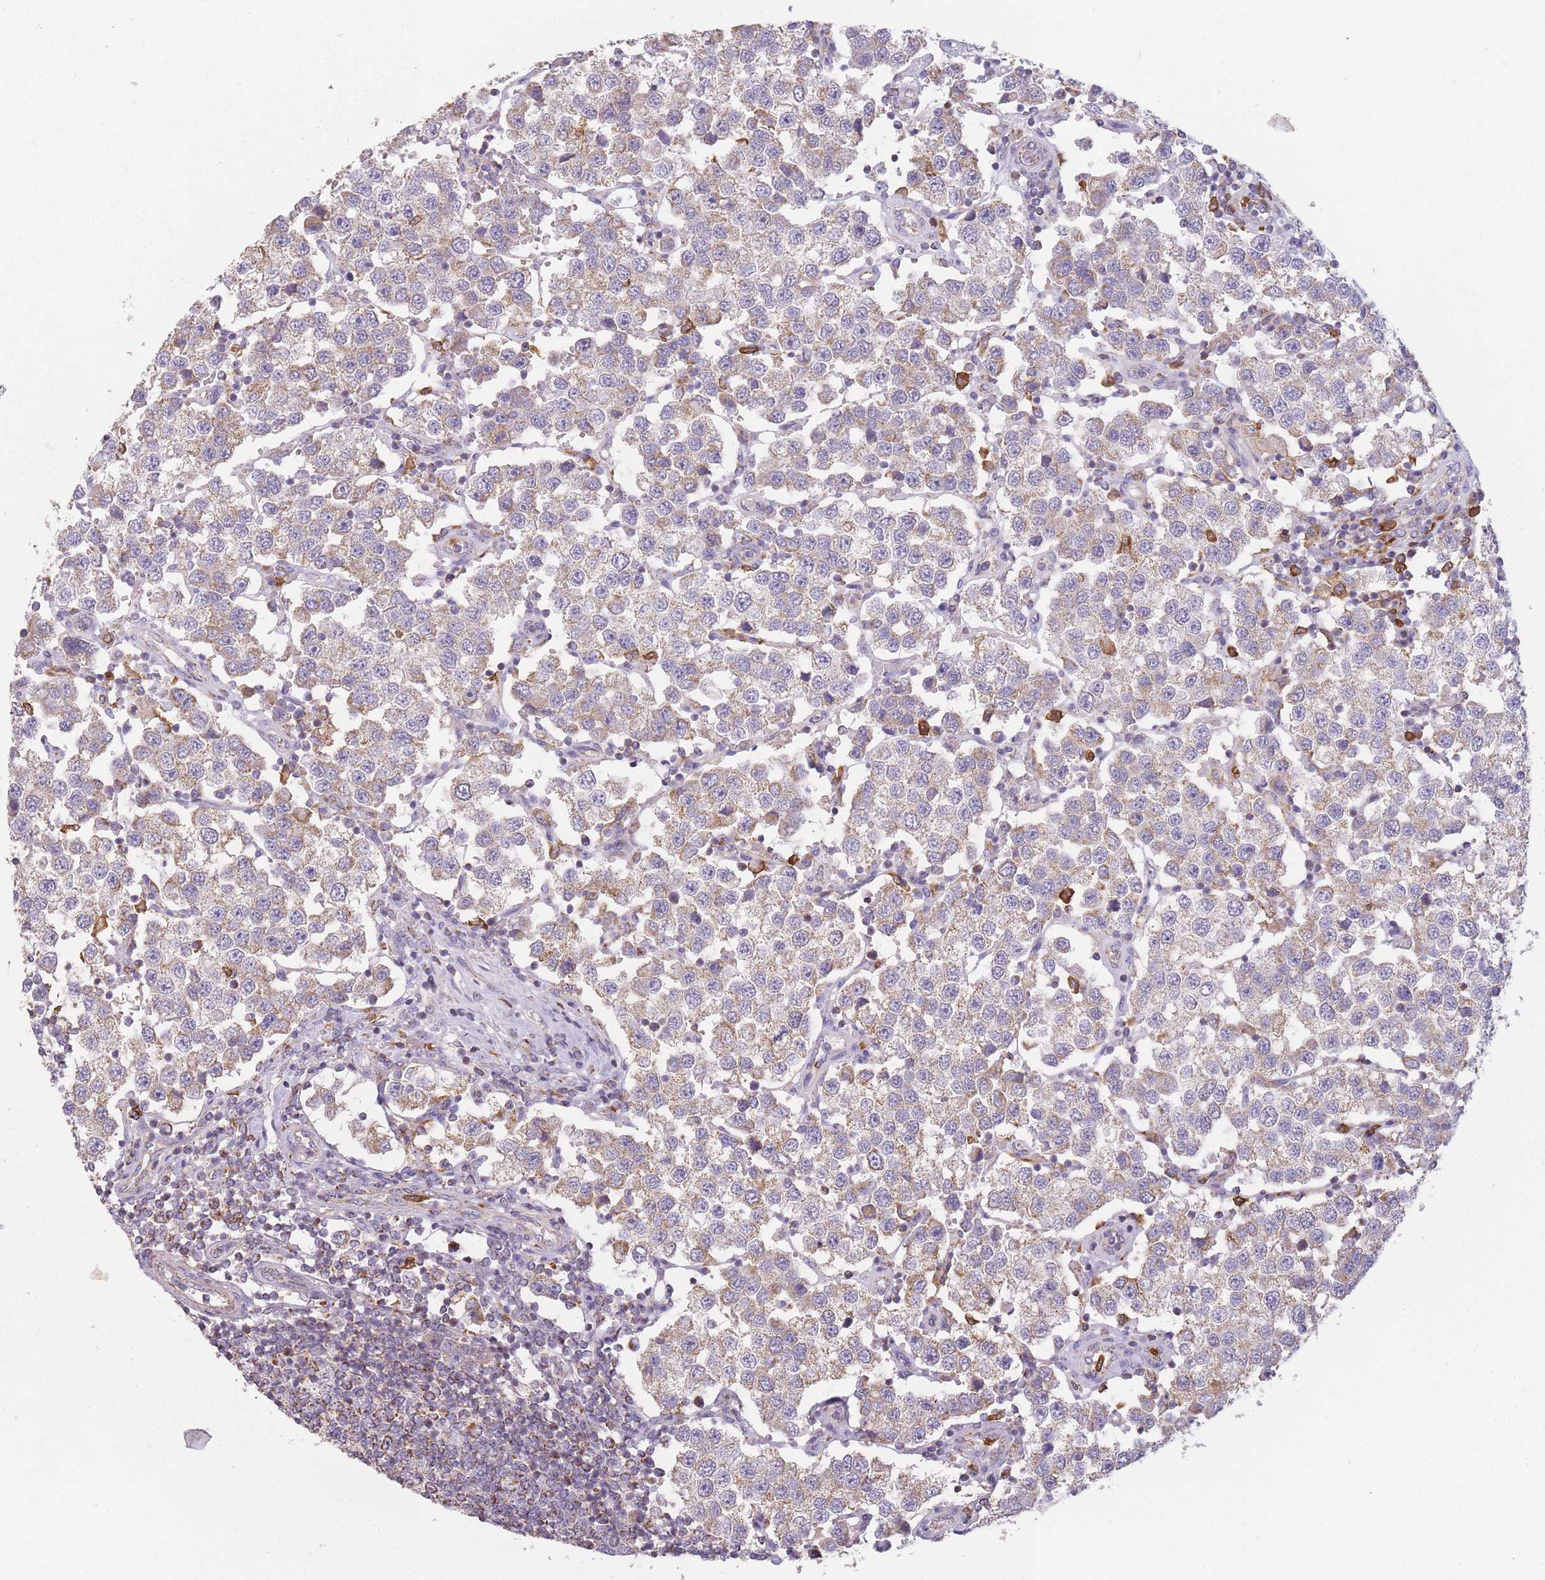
{"staining": {"intensity": "weak", "quantity": "25%-75%", "location": "cytoplasmic/membranous"}, "tissue": "testis cancer", "cell_type": "Tumor cells", "image_type": "cancer", "snomed": [{"axis": "morphology", "description": "Seminoma, NOS"}, {"axis": "topography", "description": "Testis"}], "caption": "Testis seminoma stained with DAB (3,3'-diaminobenzidine) IHC shows low levels of weak cytoplasmic/membranous expression in about 25%-75% of tumor cells. (IHC, brightfield microscopy, high magnification).", "gene": "PRAM1", "patient": {"sex": "male", "age": 37}}